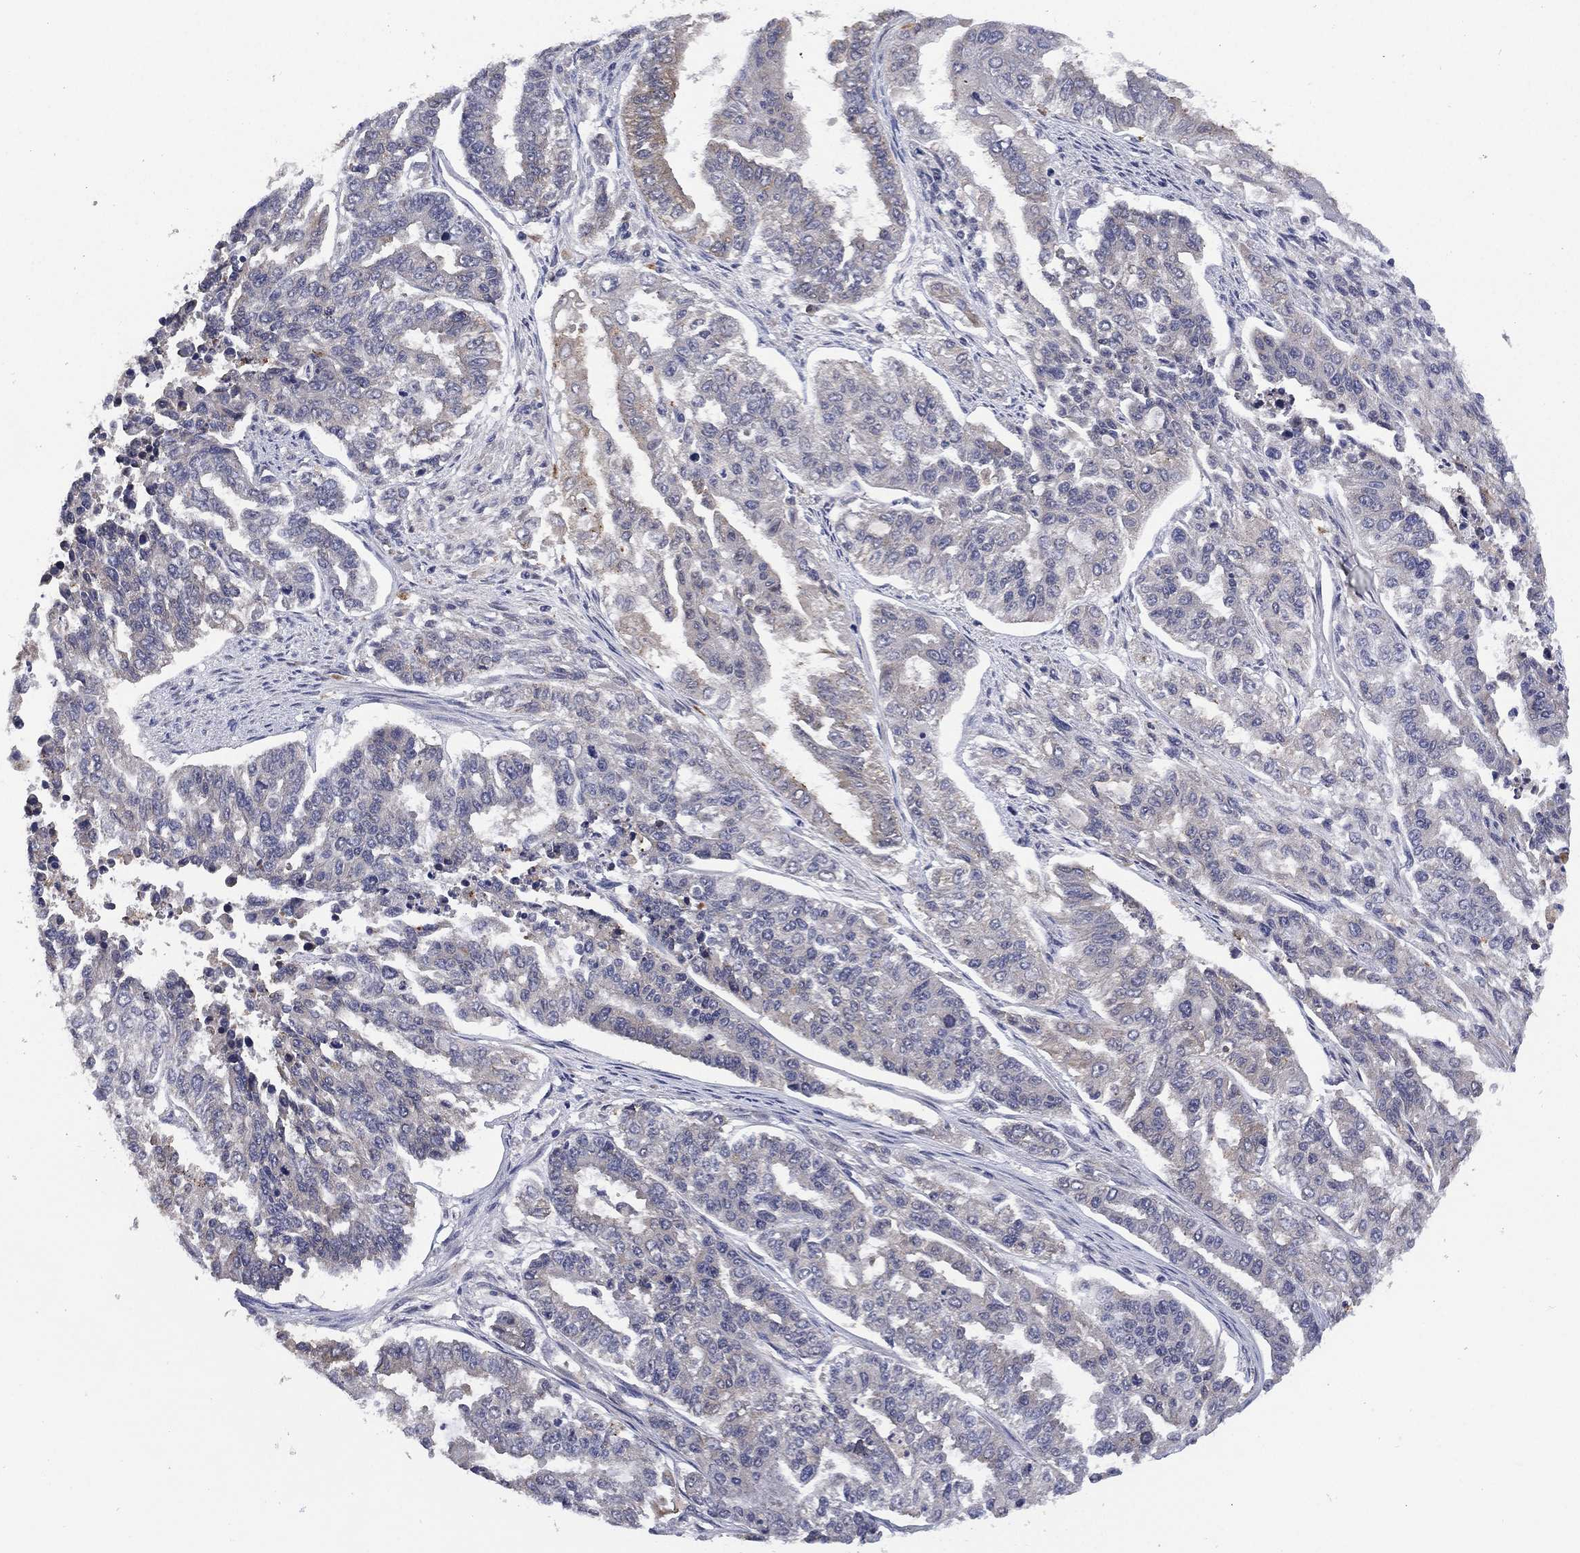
{"staining": {"intensity": "moderate", "quantity": "<25%", "location": "cytoplasmic/membranous"}, "tissue": "endometrial cancer", "cell_type": "Tumor cells", "image_type": "cancer", "snomed": [{"axis": "morphology", "description": "Adenocarcinoma, NOS"}, {"axis": "topography", "description": "Uterus"}], "caption": "Endometrial cancer tissue demonstrates moderate cytoplasmic/membranous positivity in about <25% of tumor cells, visualized by immunohistochemistry. (brown staining indicates protein expression, while blue staining denotes nuclei).", "gene": "SELENOO", "patient": {"sex": "female", "age": 59}}